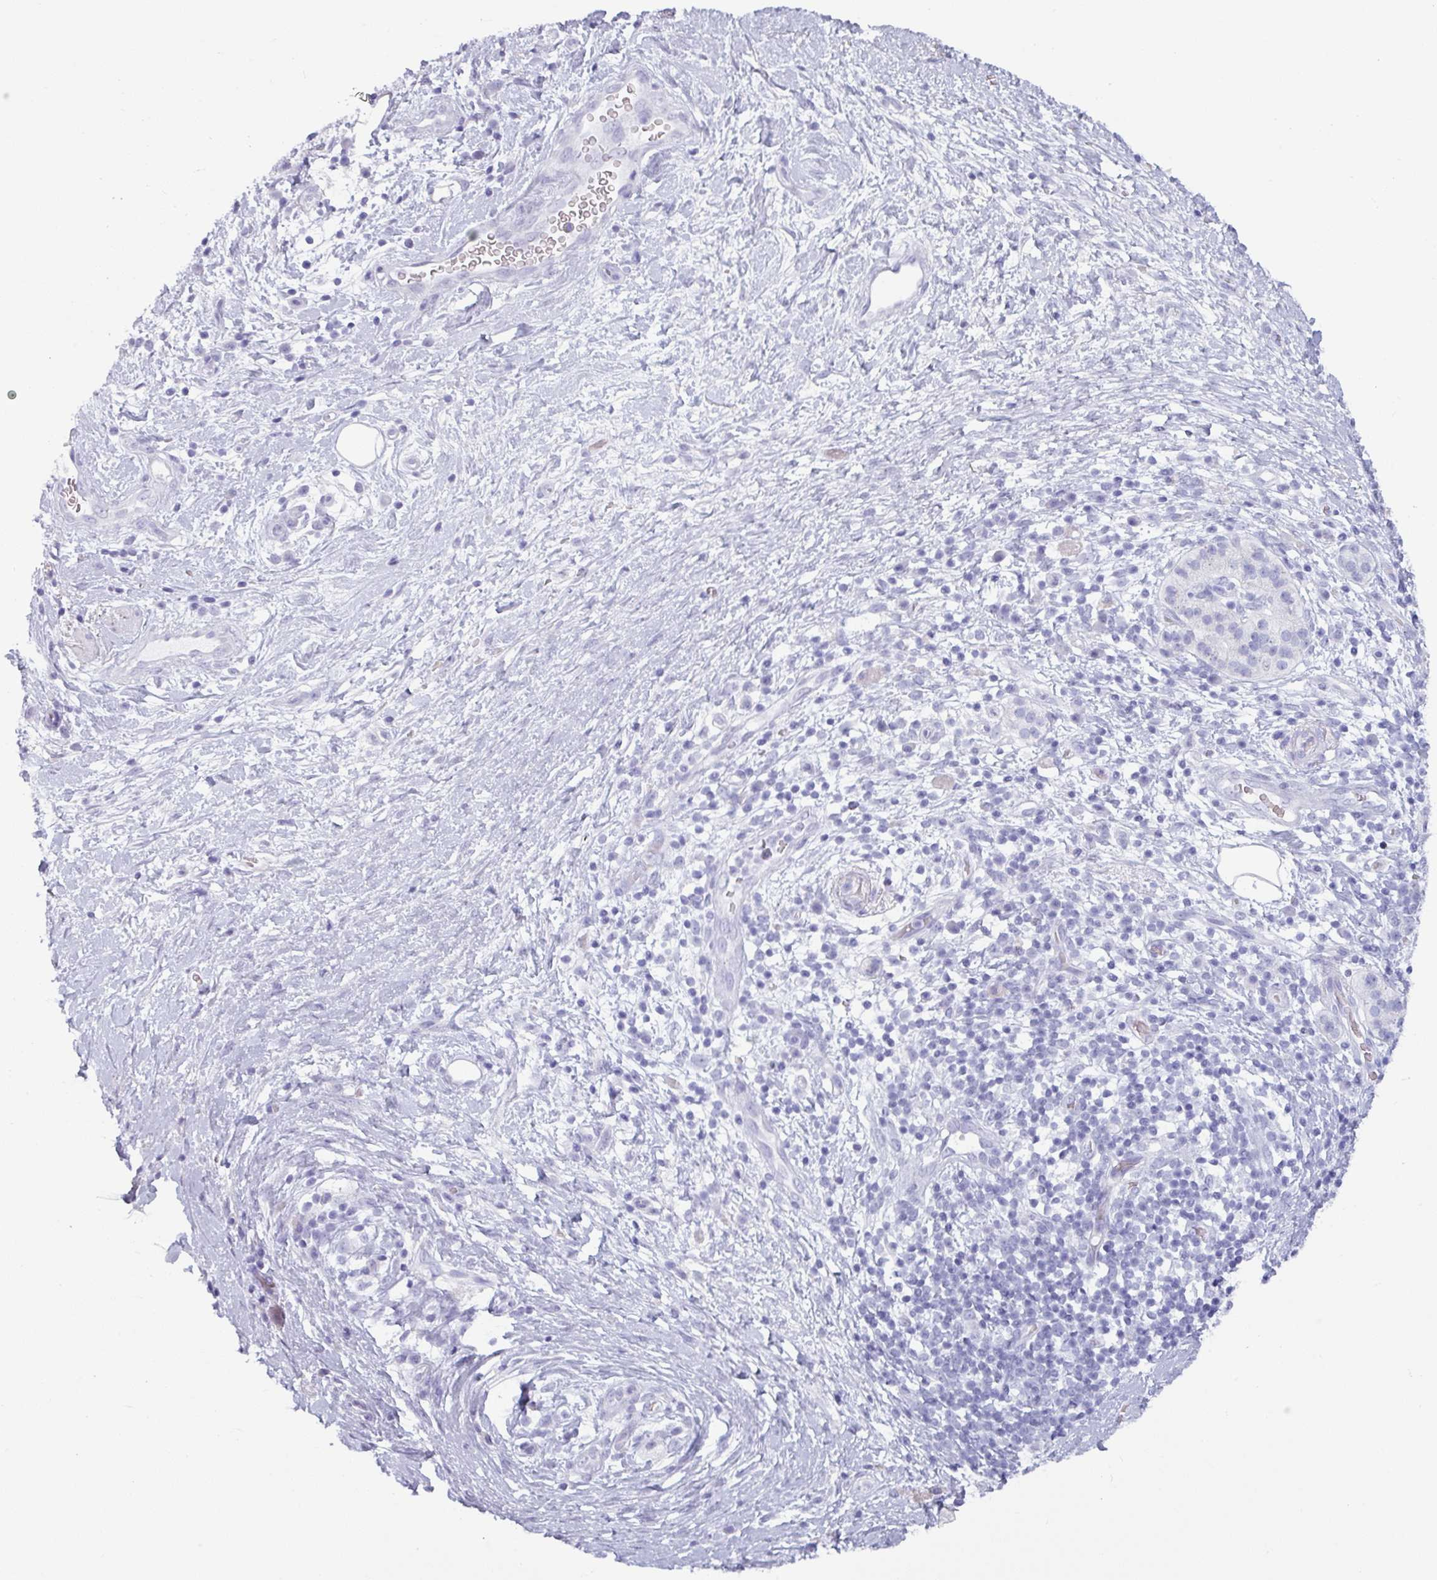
{"staining": {"intensity": "negative", "quantity": "none", "location": "none"}, "tissue": "pancreatic cancer", "cell_type": "Tumor cells", "image_type": "cancer", "snomed": [{"axis": "morphology", "description": "Adenocarcinoma, NOS"}, {"axis": "topography", "description": "Pancreas"}], "caption": "Human pancreatic adenocarcinoma stained for a protein using IHC demonstrates no expression in tumor cells.", "gene": "CRYBB2", "patient": {"sex": "female", "age": 72}}